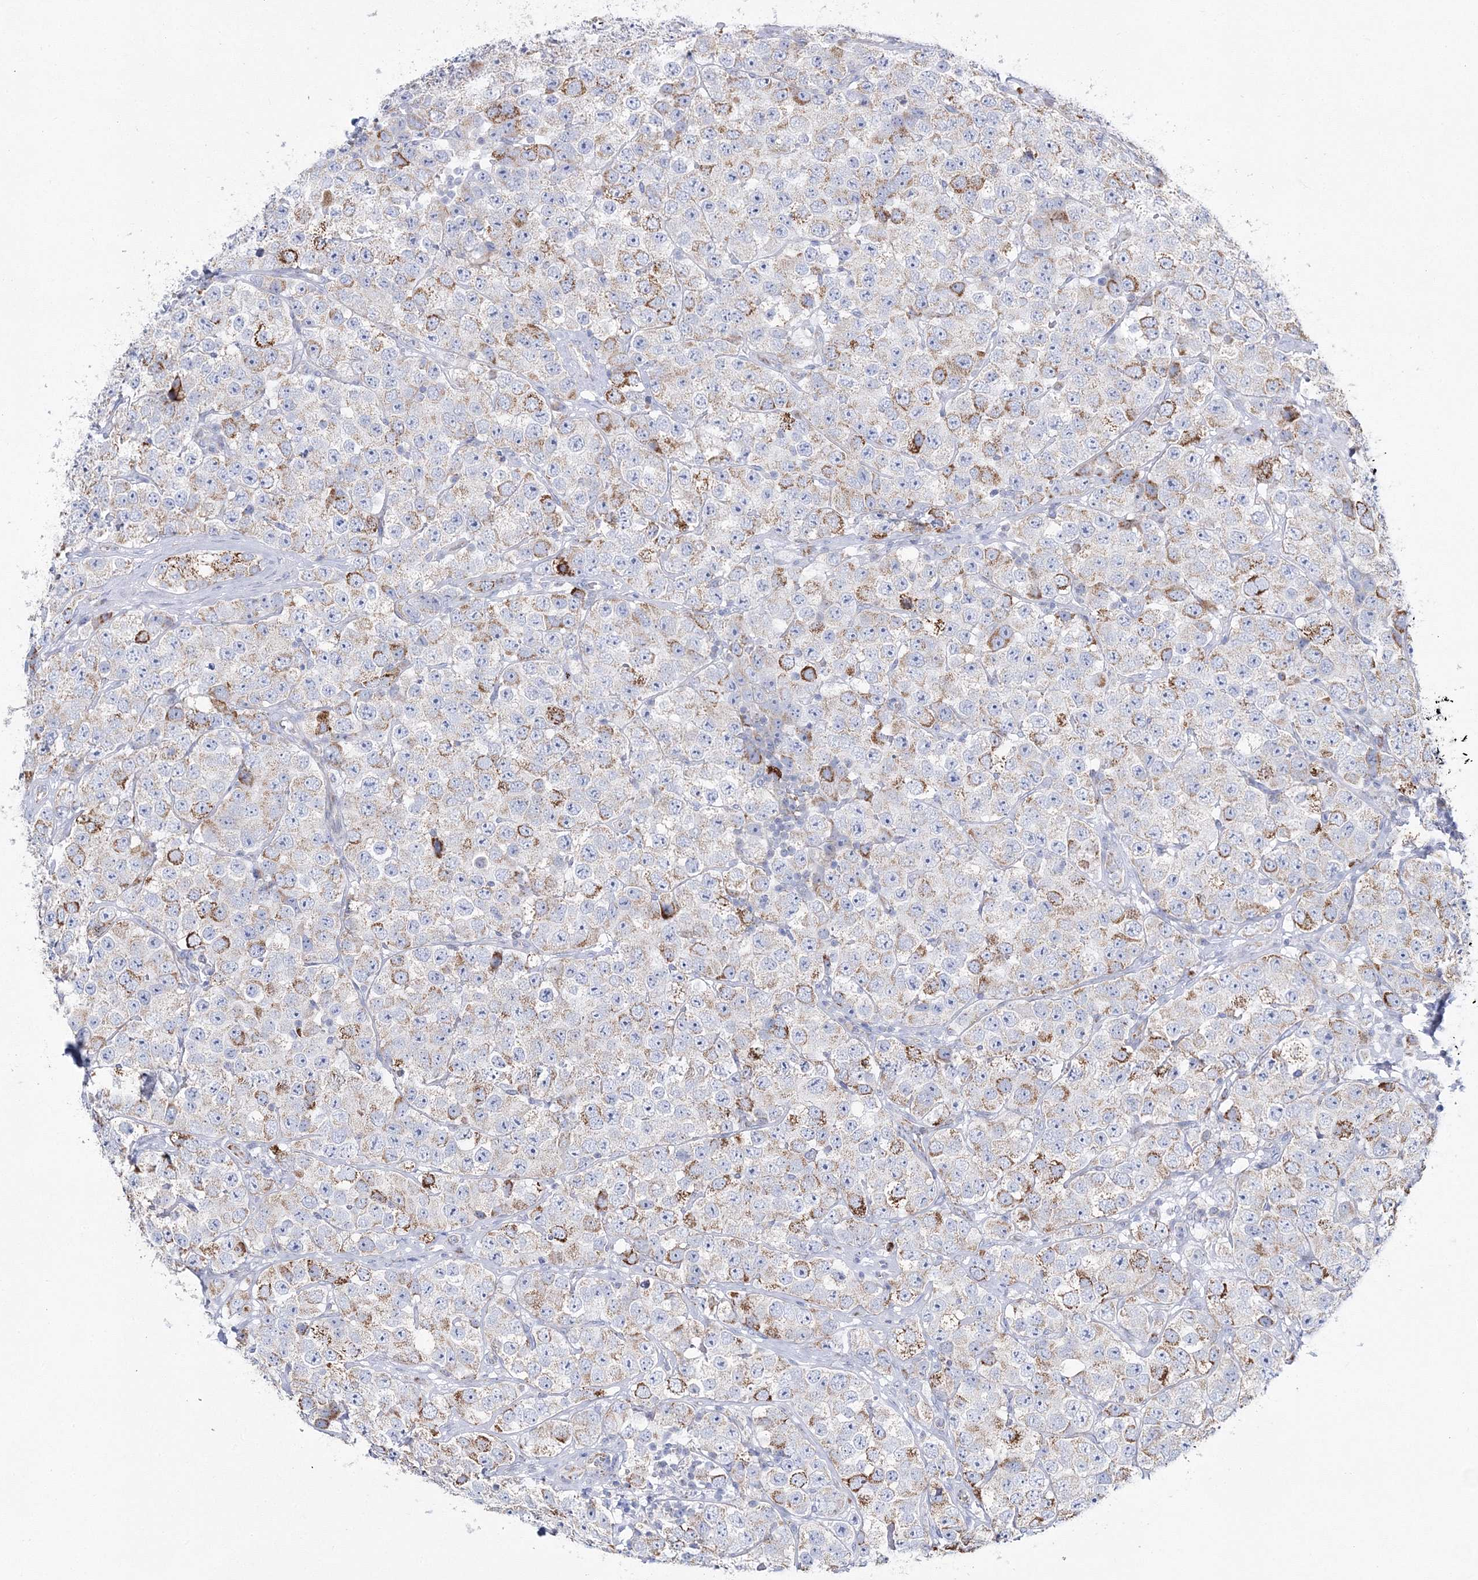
{"staining": {"intensity": "moderate", "quantity": "25%-75%", "location": "cytoplasmic/membranous"}, "tissue": "testis cancer", "cell_type": "Tumor cells", "image_type": "cancer", "snomed": [{"axis": "morphology", "description": "Seminoma, NOS"}, {"axis": "topography", "description": "Testis"}], "caption": "Immunohistochemistry (IHC) histopathology image of neoplastic tissue: testis cancer (seminoma) stained using immunohistochemistry exhibits medium levels of moderate protein expression localized specifically in the cytoplasmic/membranous of tumor cells, appearing as a cytoplasmic/membranous brown color.", "gene": "HIBCH", "patient": {"sex": "male", "age": 28}}